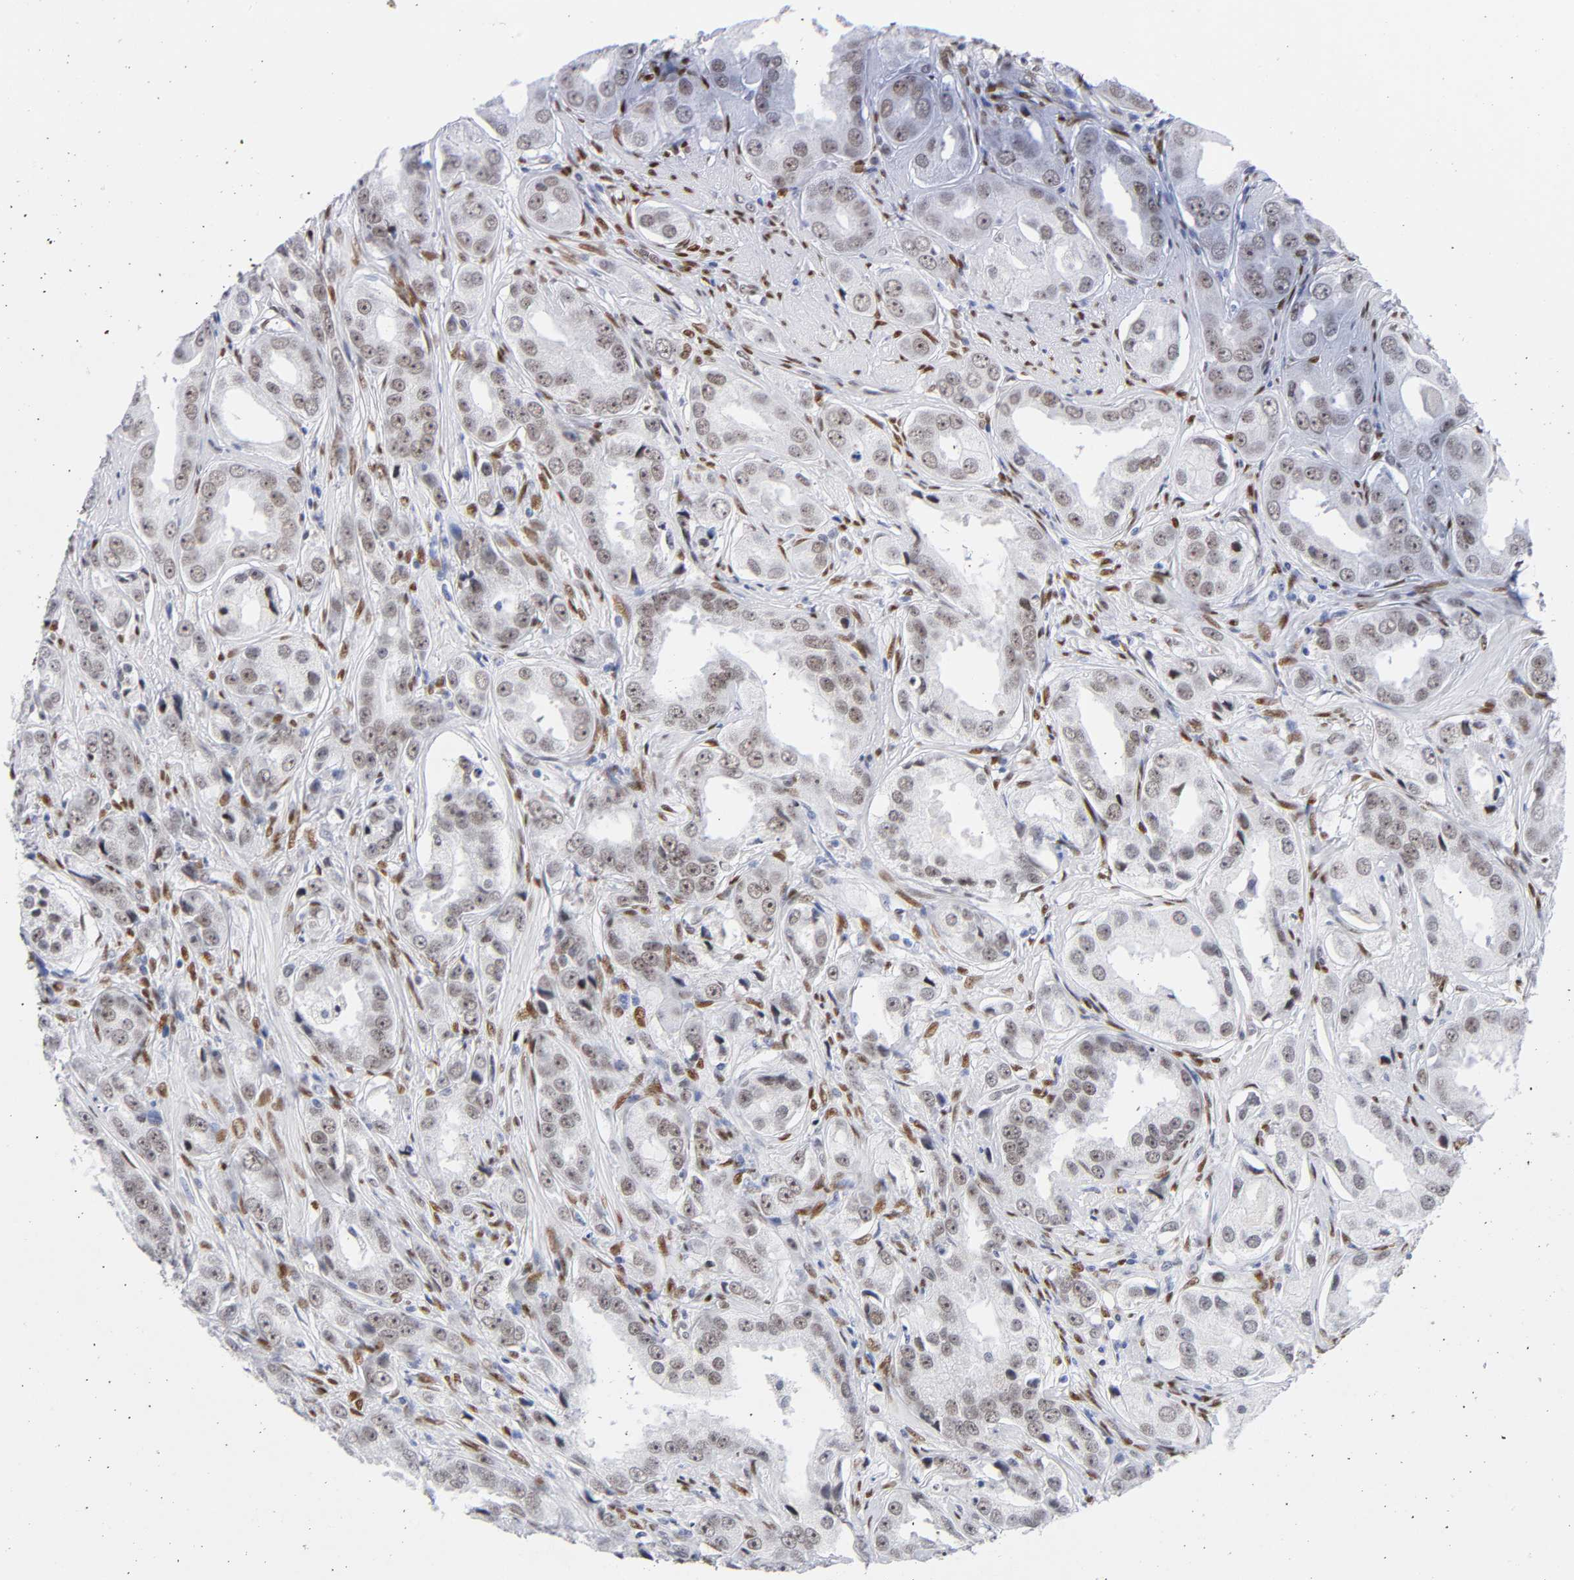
{"staining": {"intensity": "weak", "quantity": ">75%", "location": "nuclear"}, "tissue": "prostate cancer", "cell_type": "Tumor cells", "image_type": "cancer", "snomed": [{"axis": "morphology", "description": "Adenocarcinoma, Medium grade"}, {"axis": "topography", "description": "Prostate"}], "caption": "A low amount of weak nuclear staining is appreciated in about >75% of tumor cells in adenocarcinoma (medium-grade) (prostate) tissue.", "gene": "NFIC", "patient": {"sex": "male", "age": 53}}